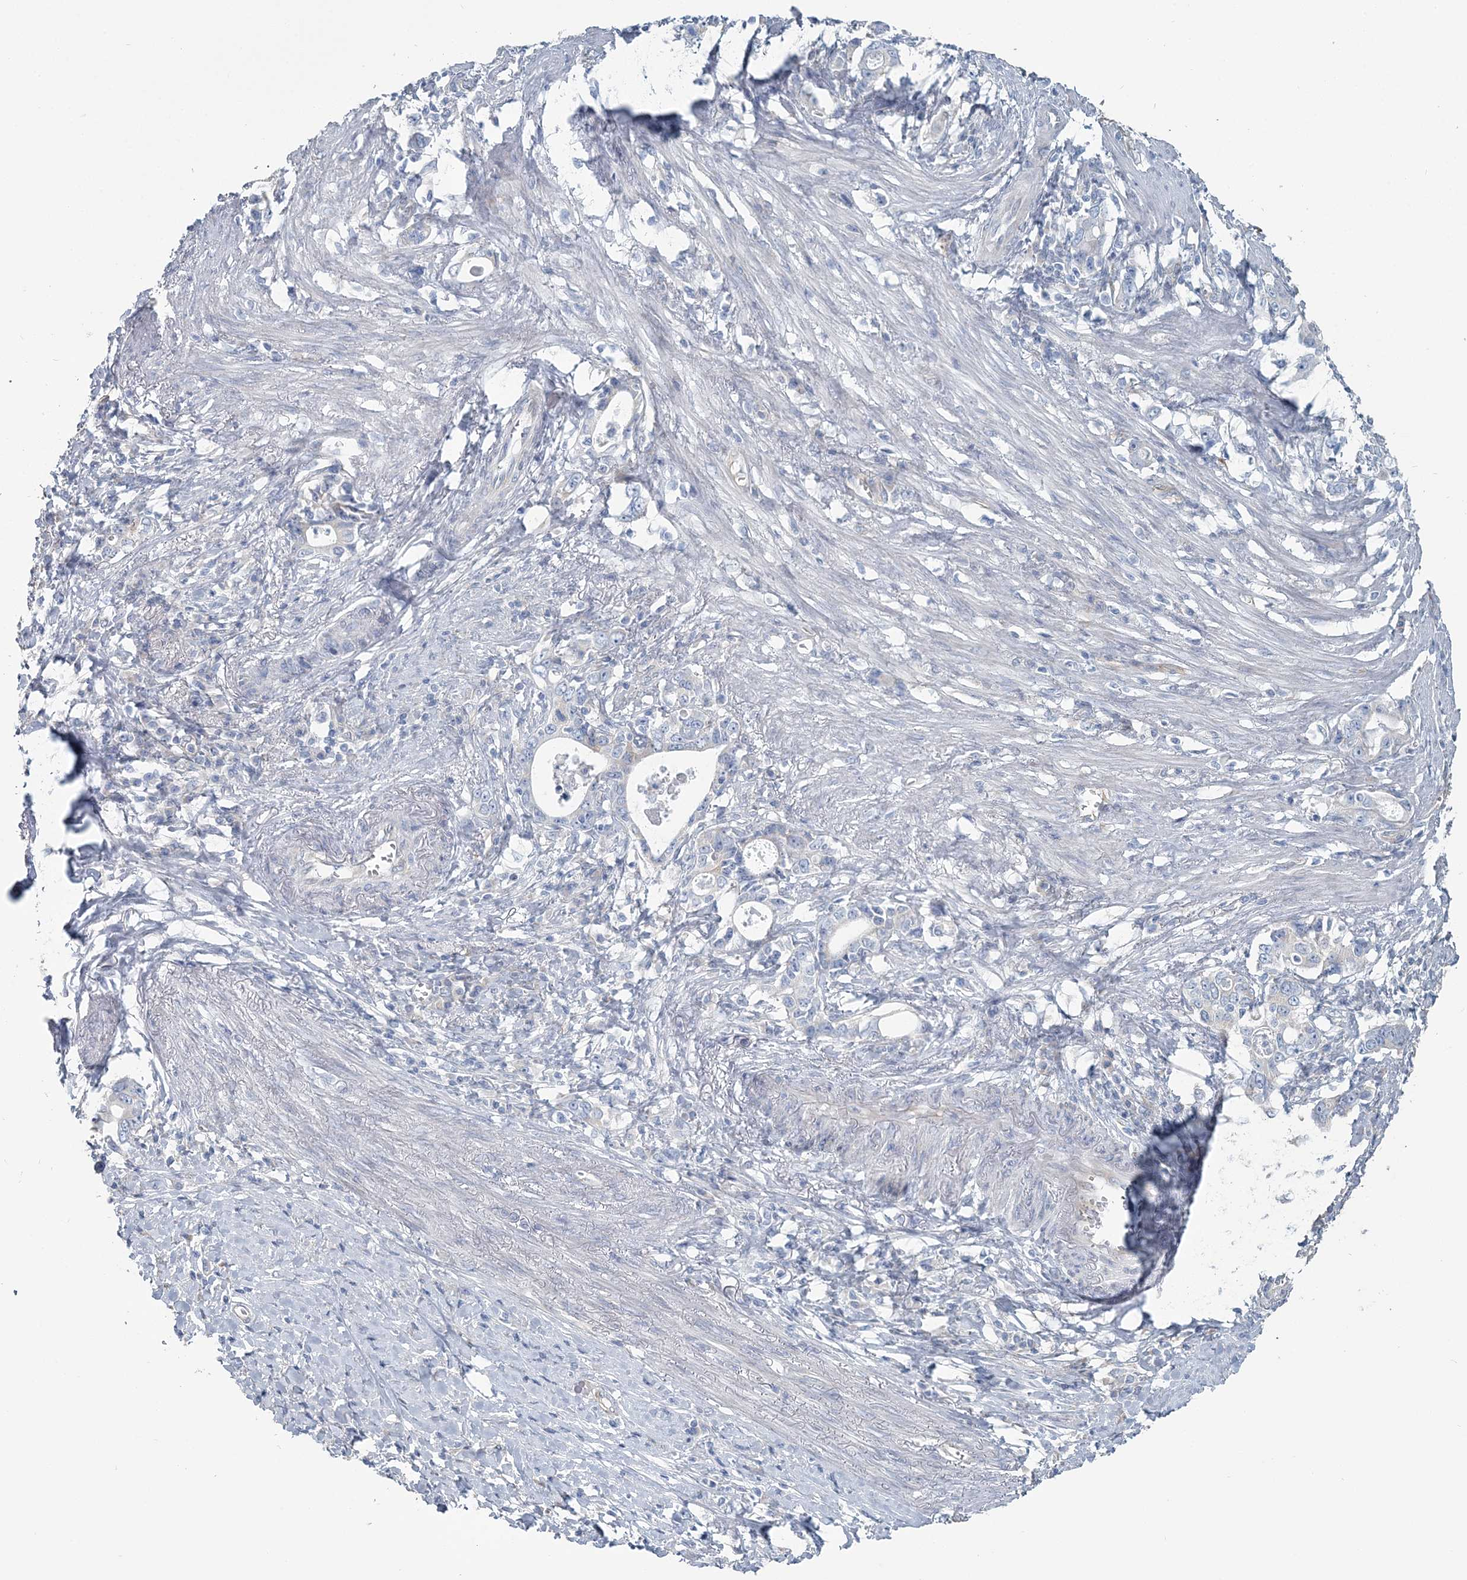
{"staining": {"intensity": "negative", "quantity": "none", "location": "none"}, "tissue": "stomach cancer", "cell_type": "Tumor cells", "image_type": "cancer", "snomed": [{"axis": "morphology", "description": "Adenocarcinoma, NOS"}, {"axis": "topography", "description": "Stomach, lower"}], "caption": "Immunohistochemical staining of human stomach adenocarcinoma demonstrates no significant staining in tumor cells.", "gene": "CMBL", "patient": {"sex": "female", "age": 72}}